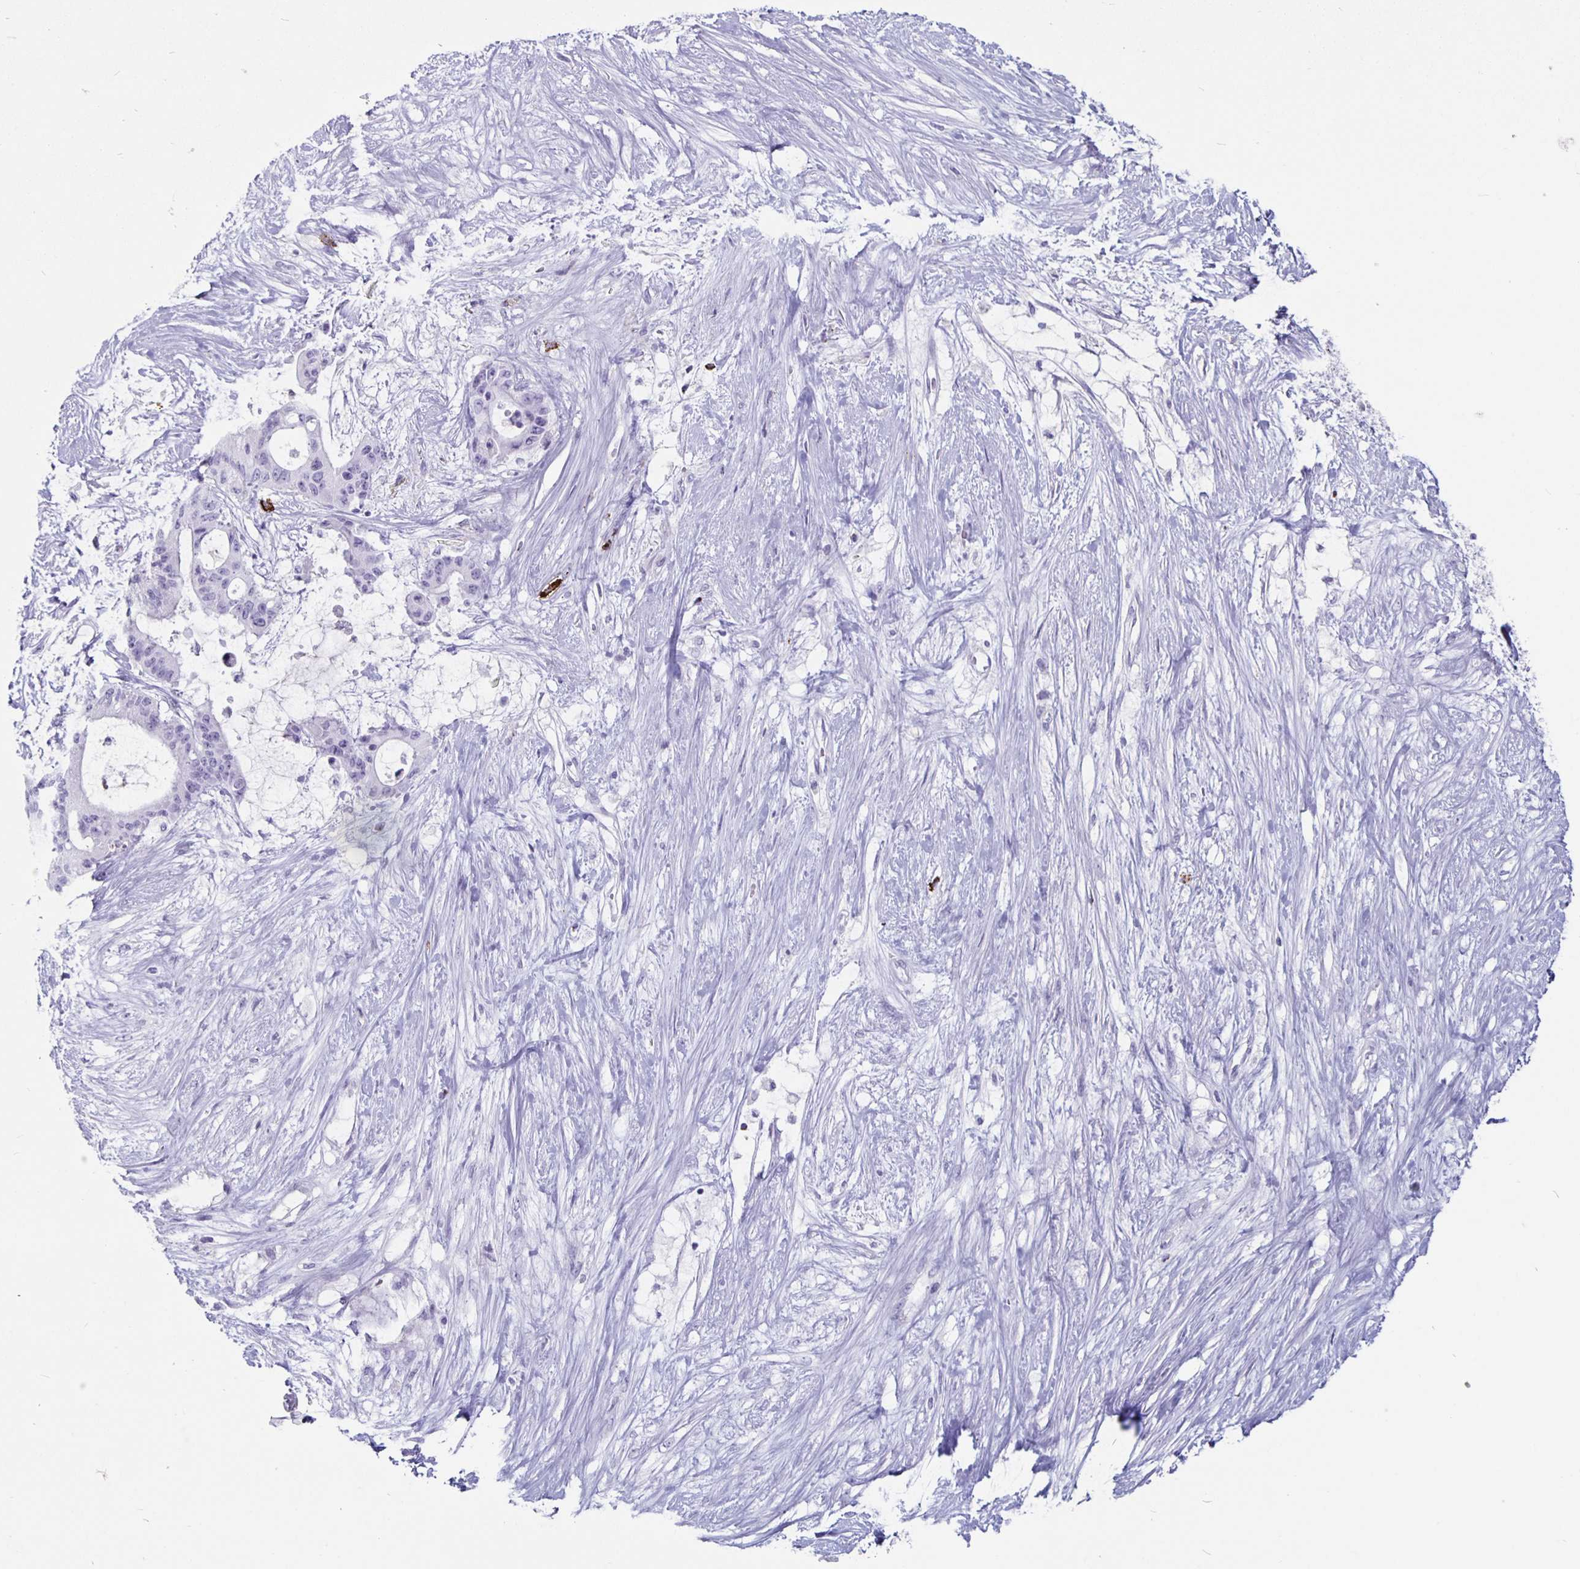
{"staining": {"intensity": "negative", "quantity": "none", "location": "none"}, "tissue": "liver cancer", "cell_type": "Tumor cells", "image_type": "cancer", "snomed": [{"axis": "morphology", "description": "Normal tissue, NOS"}, {"axis": "morphology", "description": "Cholangiocarcinoma"}, {"axis": "topography", "description": "Liver"}, {"axis": "topography", "description": "Peripheral nerve tissue"}], "caption": "Immunohistochemical staining of cholangiocarcinoma (liver) reveals no significant expression in tumor cells.", "gene": "GZMK", "patient": {"sex": "female", "age": 73}}